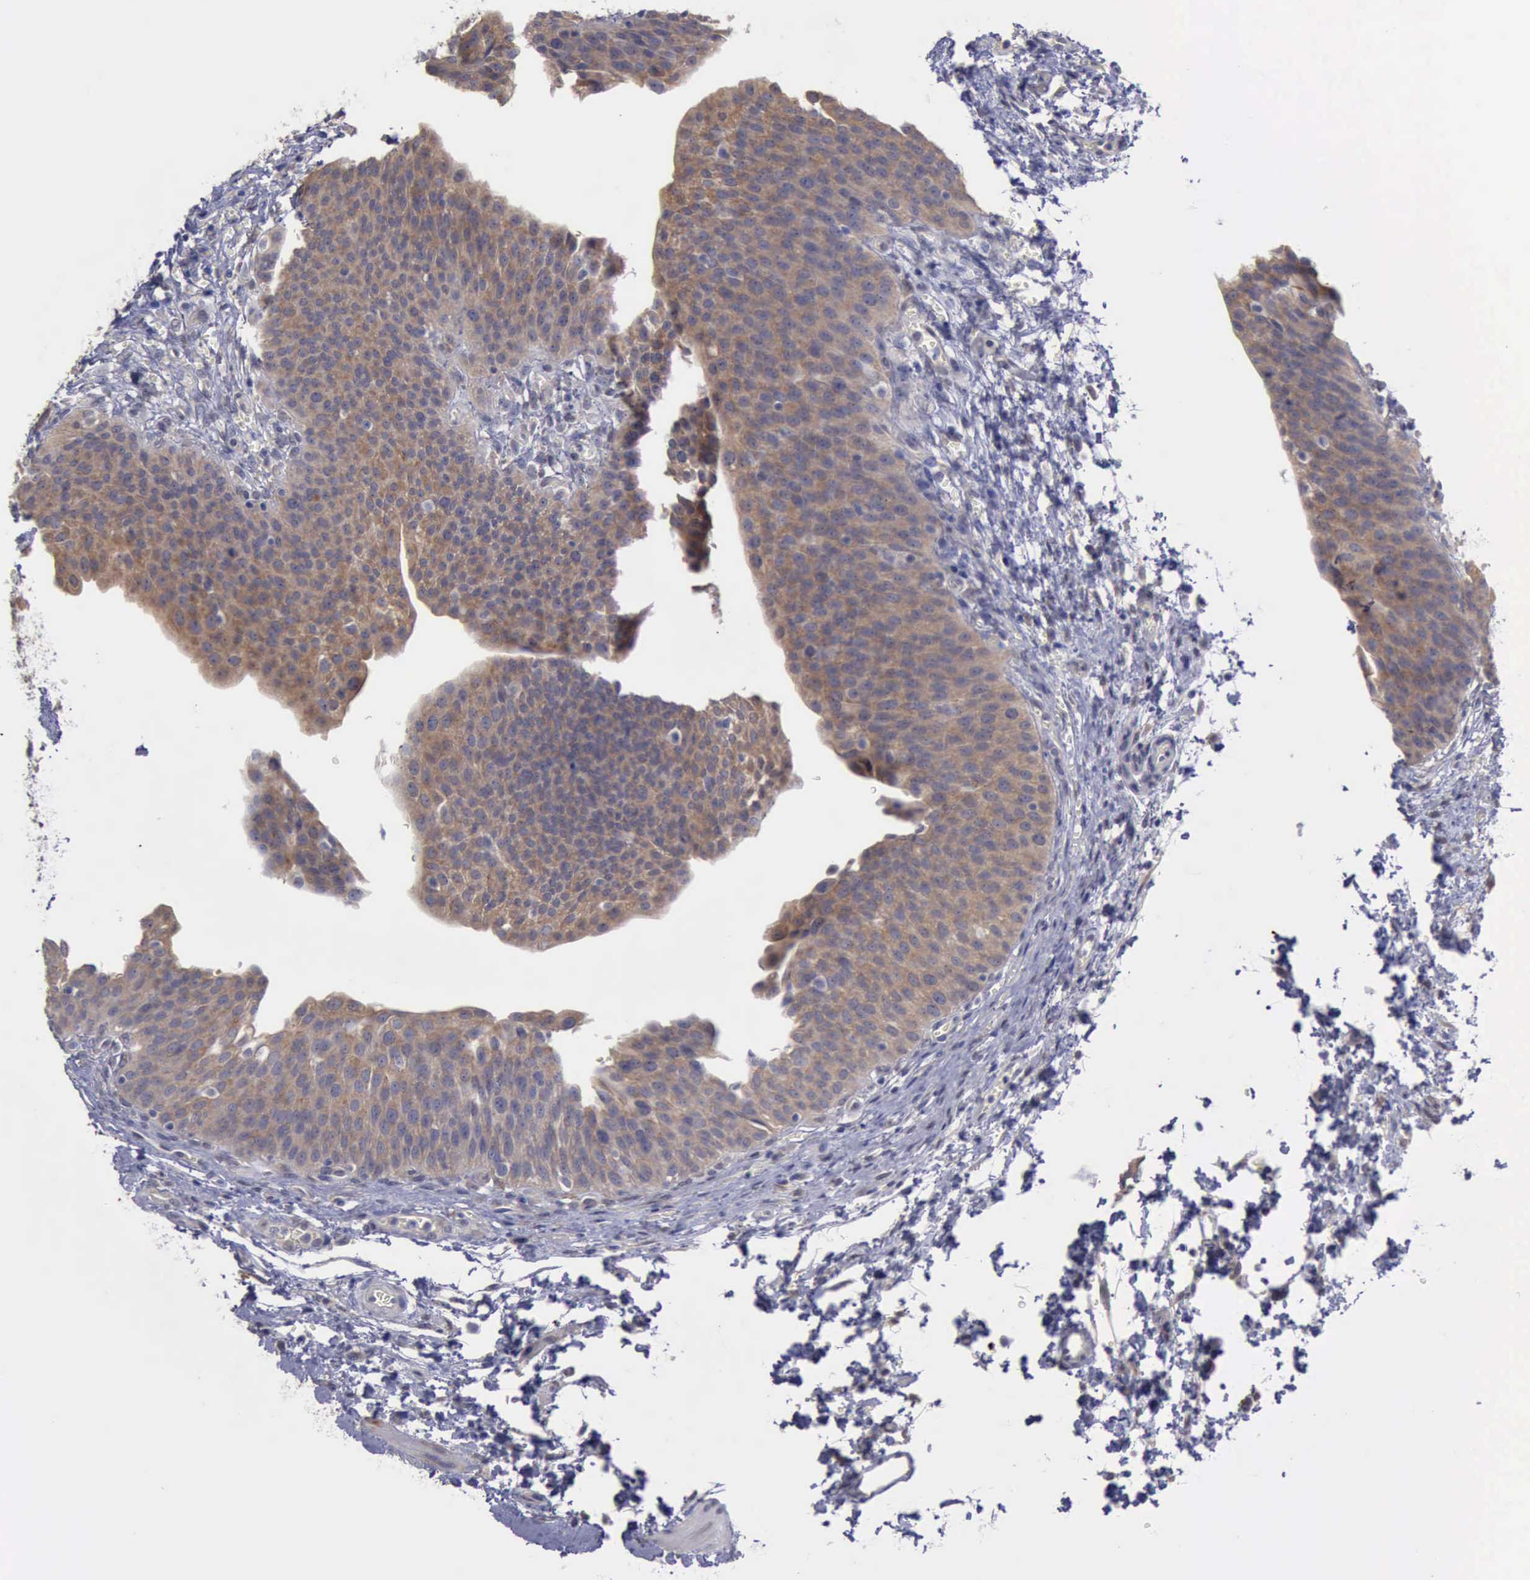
{"staining": {"intensity": "moderate", "quantity": ">75%", "location": "cytoplasmic/membranous"}, "tissue": "urinary bladder", "cell_type": "Urothelial cells", "image_type": "normal", "snomed": [{"axis": "morphology", "description": "Normal tissue, NOS"}, {"axis": "topography", "description": "Smooth muscle"}, {"axis": "topography", "description": "Urinary bladder"}], "caption": "High-power microscopy captured an IHC histopathology image of normal urinary bladder, revealing moderate cytoplasmic/membranous positivity in about >75% of urothelial cells.", "gene": "PHKA1", "patient": {"sex": "male", "age": 35}}